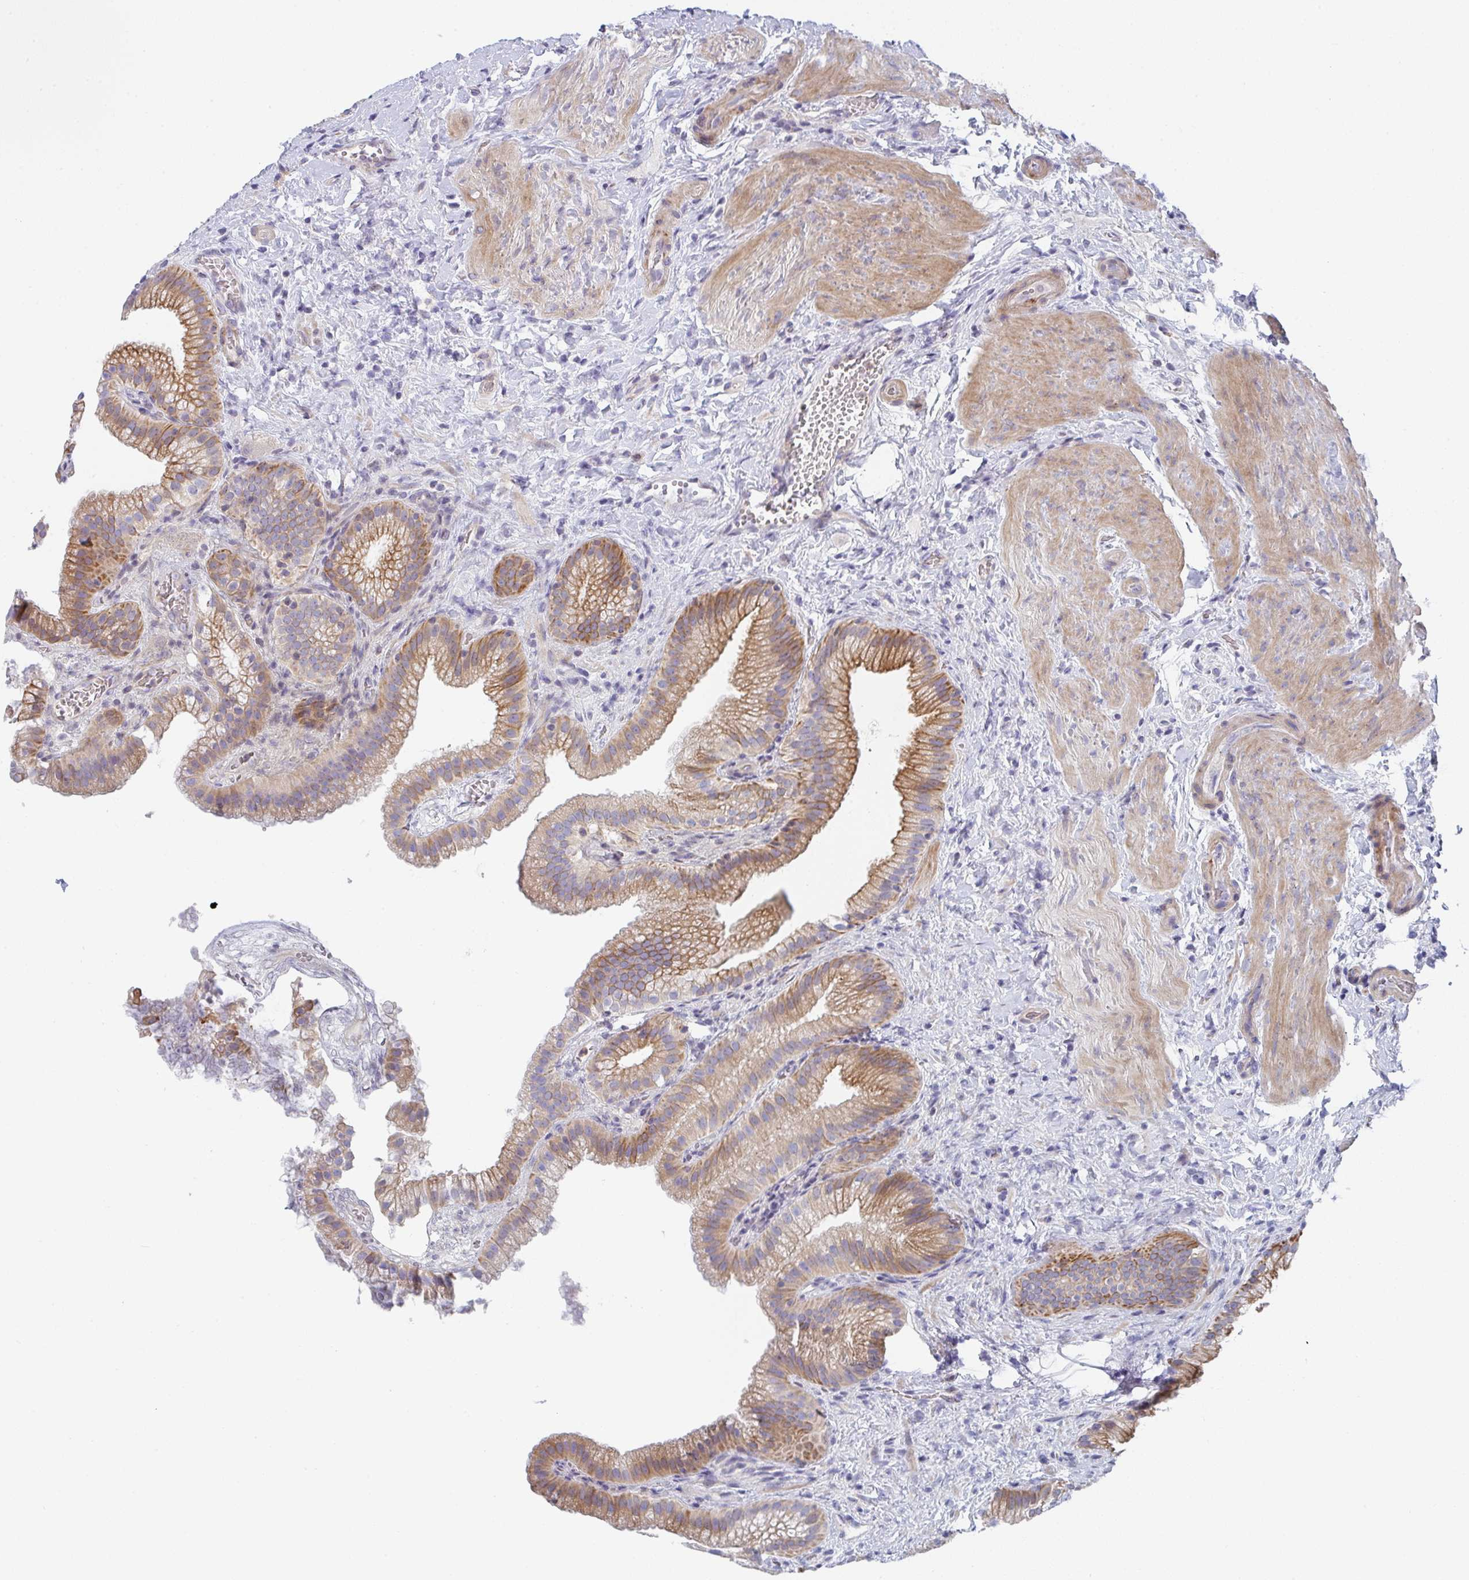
{"staining": {"intensity": "moderate", "quantity": ">75%", "location": "cytoplasmic/membranous"}, "tissue": "gallbladder", "cell_type": "Glandular cells", "image_type": "normal", "snomed": [{"axis": "morphology", "description": "Normal tissue, NOS"}, {"axis": "topography", "description": "Gallbladder"}], "caption": "The micrograph exhibits staining of unremarkable gallbladder, revealing moderate cytoplasmic/membranous protein expression (brown color) within glandular cells.", "gene": "KLHL33", "patient": {"sex": "female", "age": 63}}